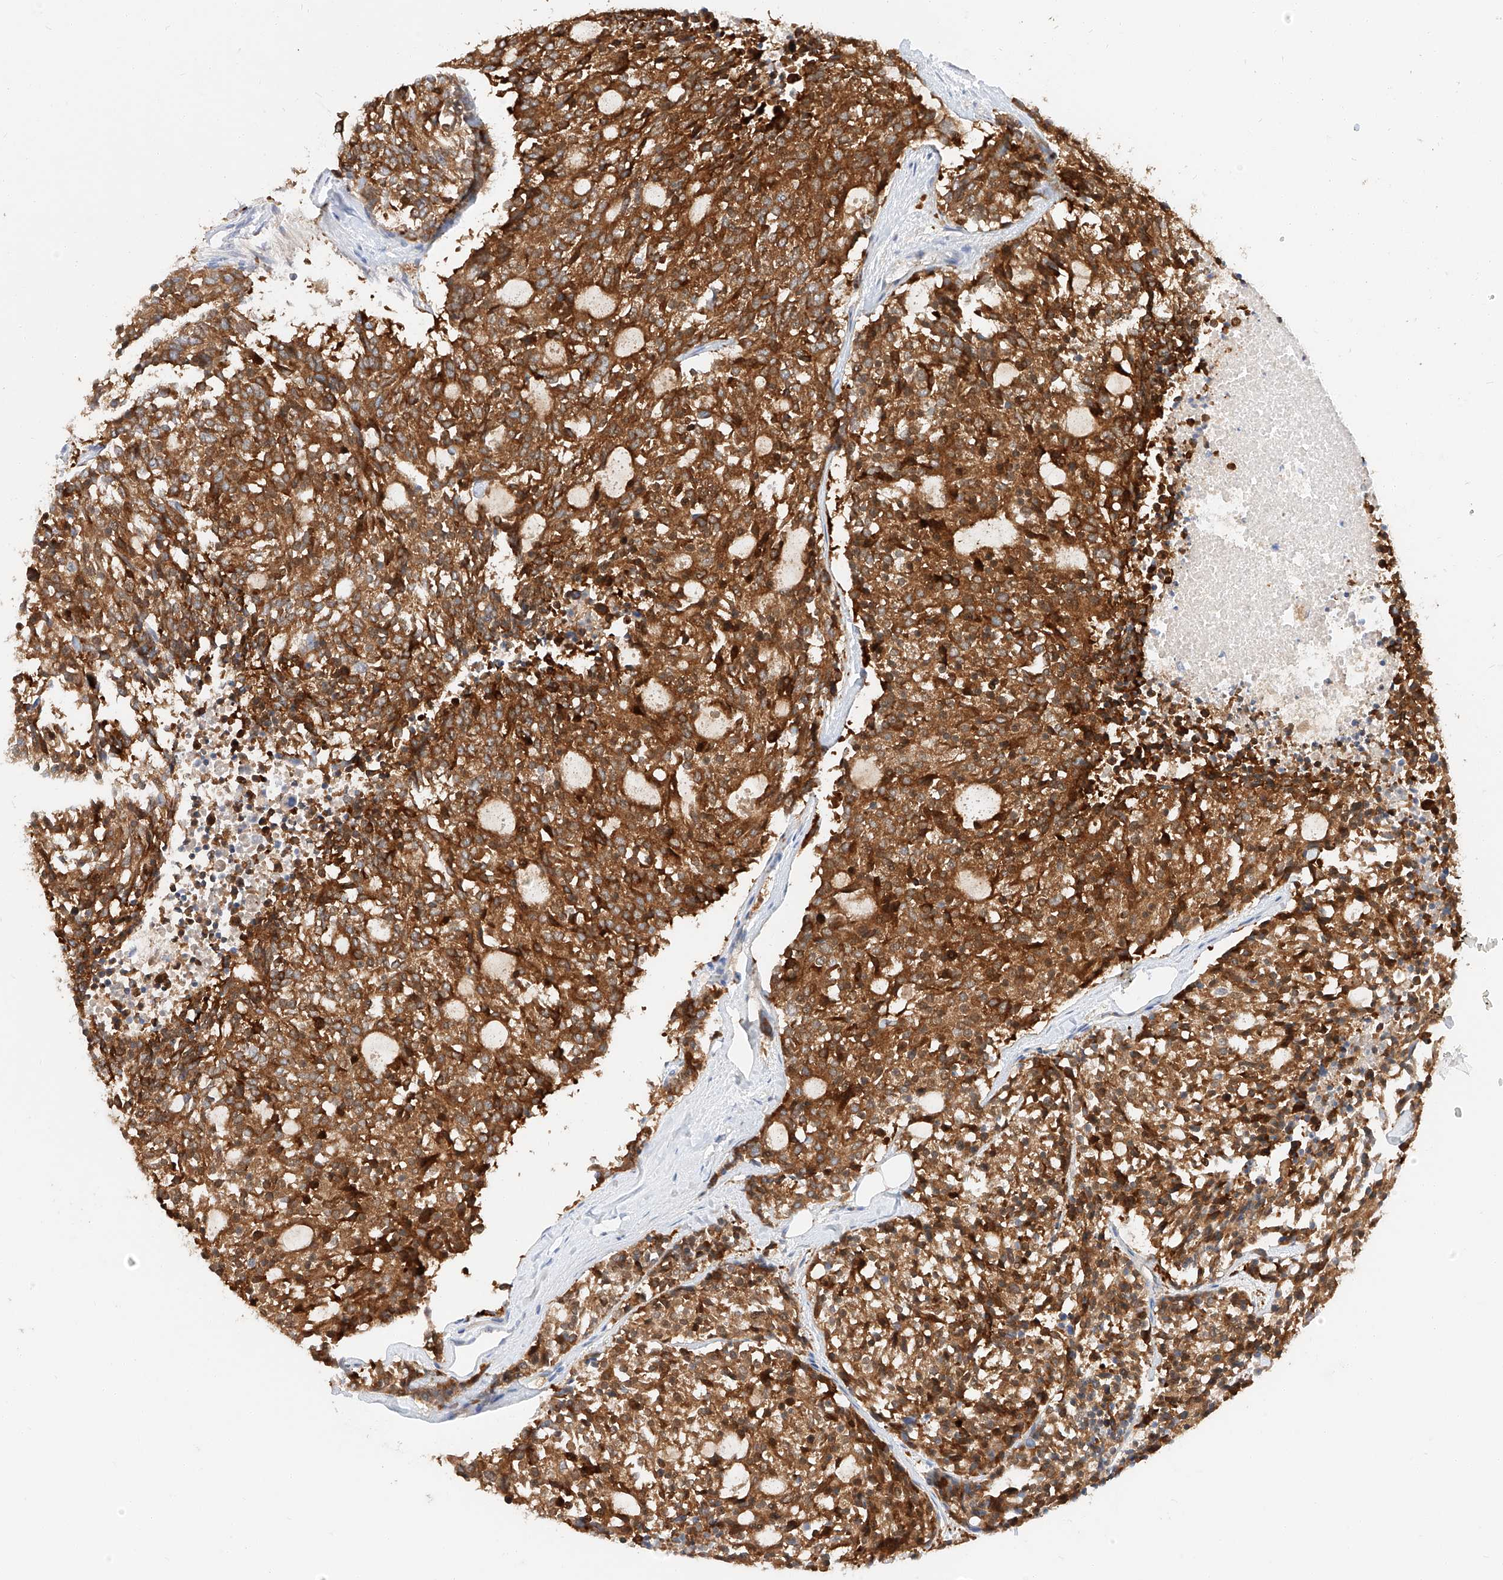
{"staining": {"intensity": "strong", "quantity": ">75%", "location": "cytoplasmic/membranous"}, "tissue": "carcinoid", "cell_type": "Tumor cells", "image_type": "cancer", "snomed": [{"axis": "morphology", "description": "Carcinoid, malignant, NOS"}, {"axis": "topography", "description": "Pancreas"}], "caption": "Immunohistochemical staining of carcinoid exhibits high levels of strong cytoplasmic/membranous protein staining in approximately >75% of tumor cells.", "gene": "MAP7", "patient": {"sex": "female", "age": 54}}